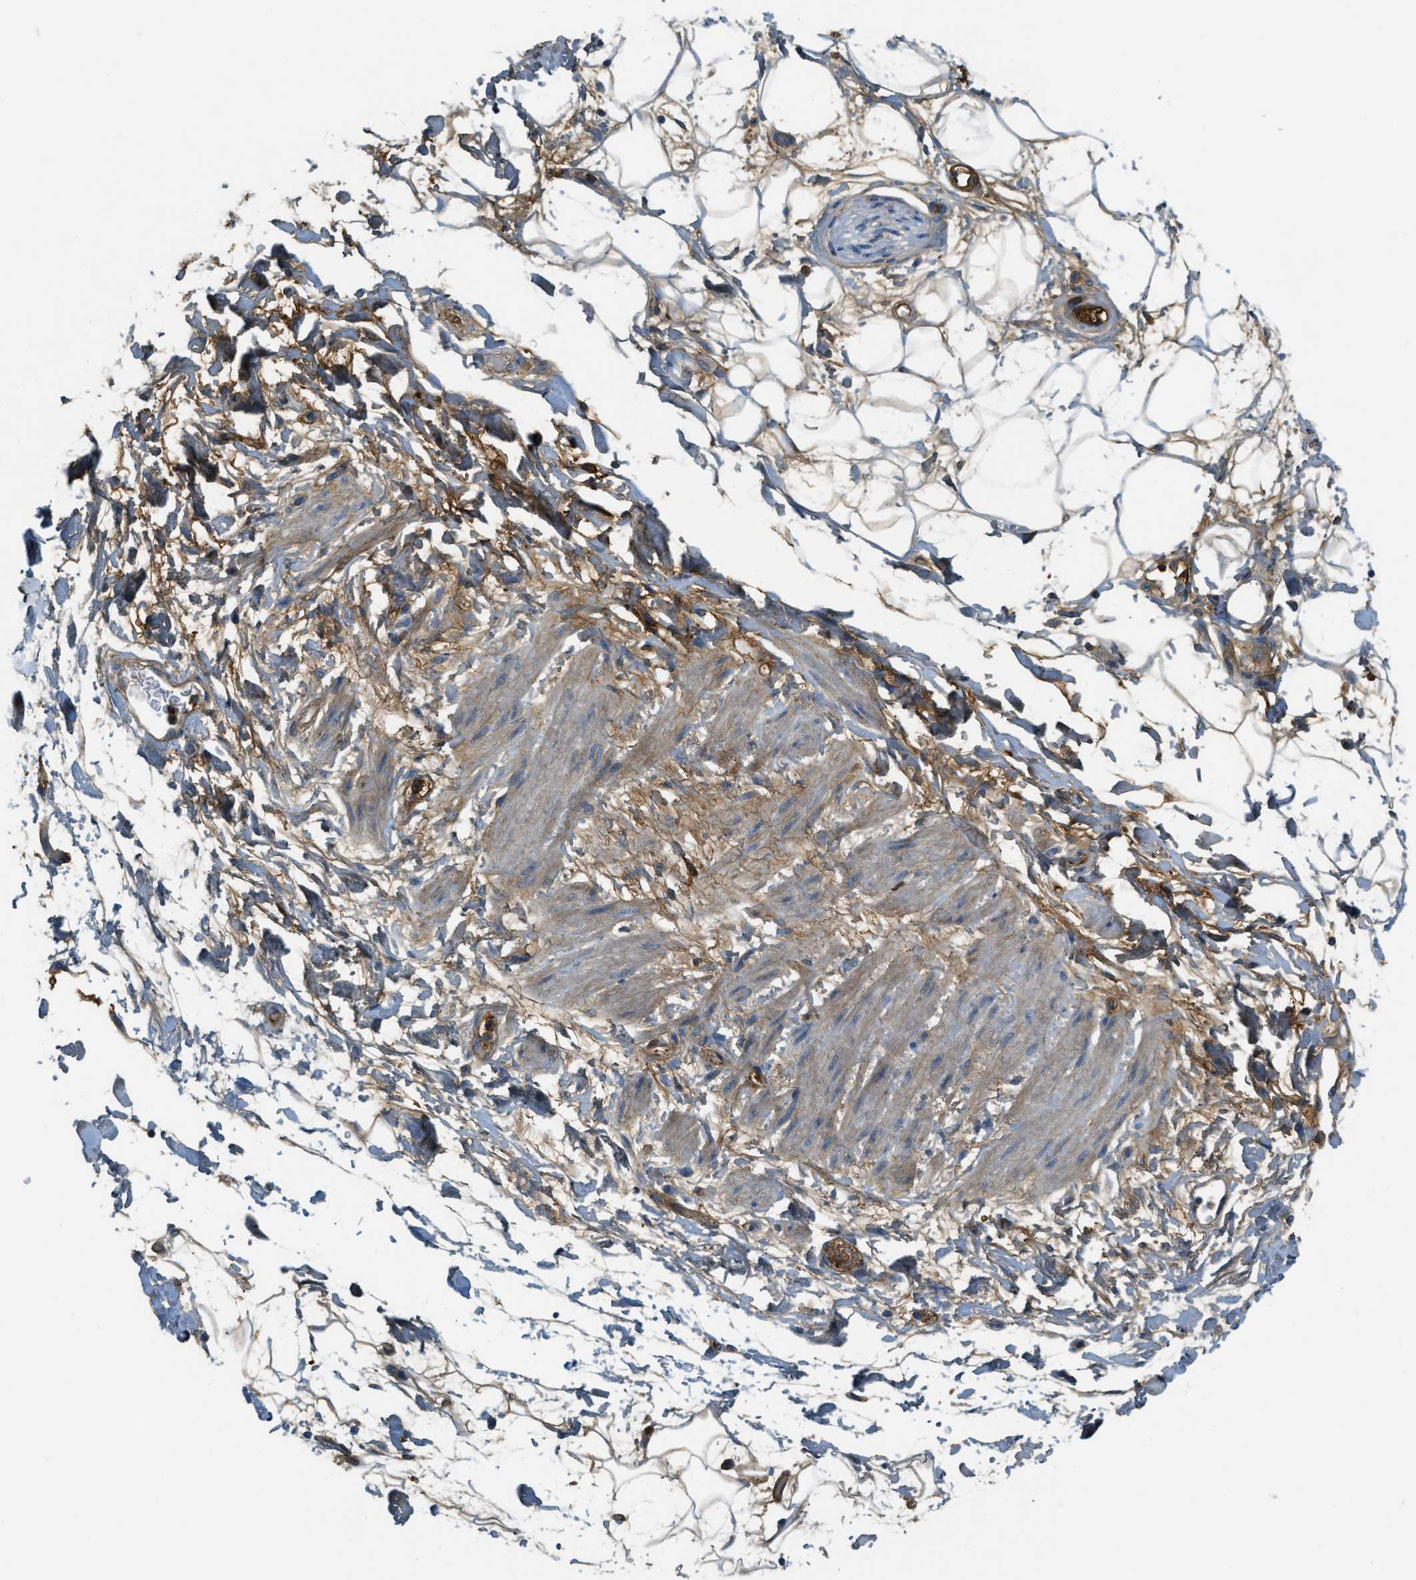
{"staining": {"intensity": "moderate", "quantity": ">75%", "location": "cytoplasmic/membranous"}, "tissue": "adipose tissue", "cell_type": "Adipocytes", "image_type": "normal", "snomed": [{"axis": "morphology", "description": "Normal tissue, NOS"}, {"axis": "topography", "description": "Soft tissue"}], "caption": "IHC micrograph of unremarkable adipose tissue: adipose tissue stained using immunohistochemistry (IHC) demonstrates medium levels of moderate protein expression localized specifically in the cytoplasmic/membranous of adipocytes, appearing as a cytoplasmic/membranous brown color.", "gene": "PRTN3", "patient": {"sex": "male", "age": 72}}